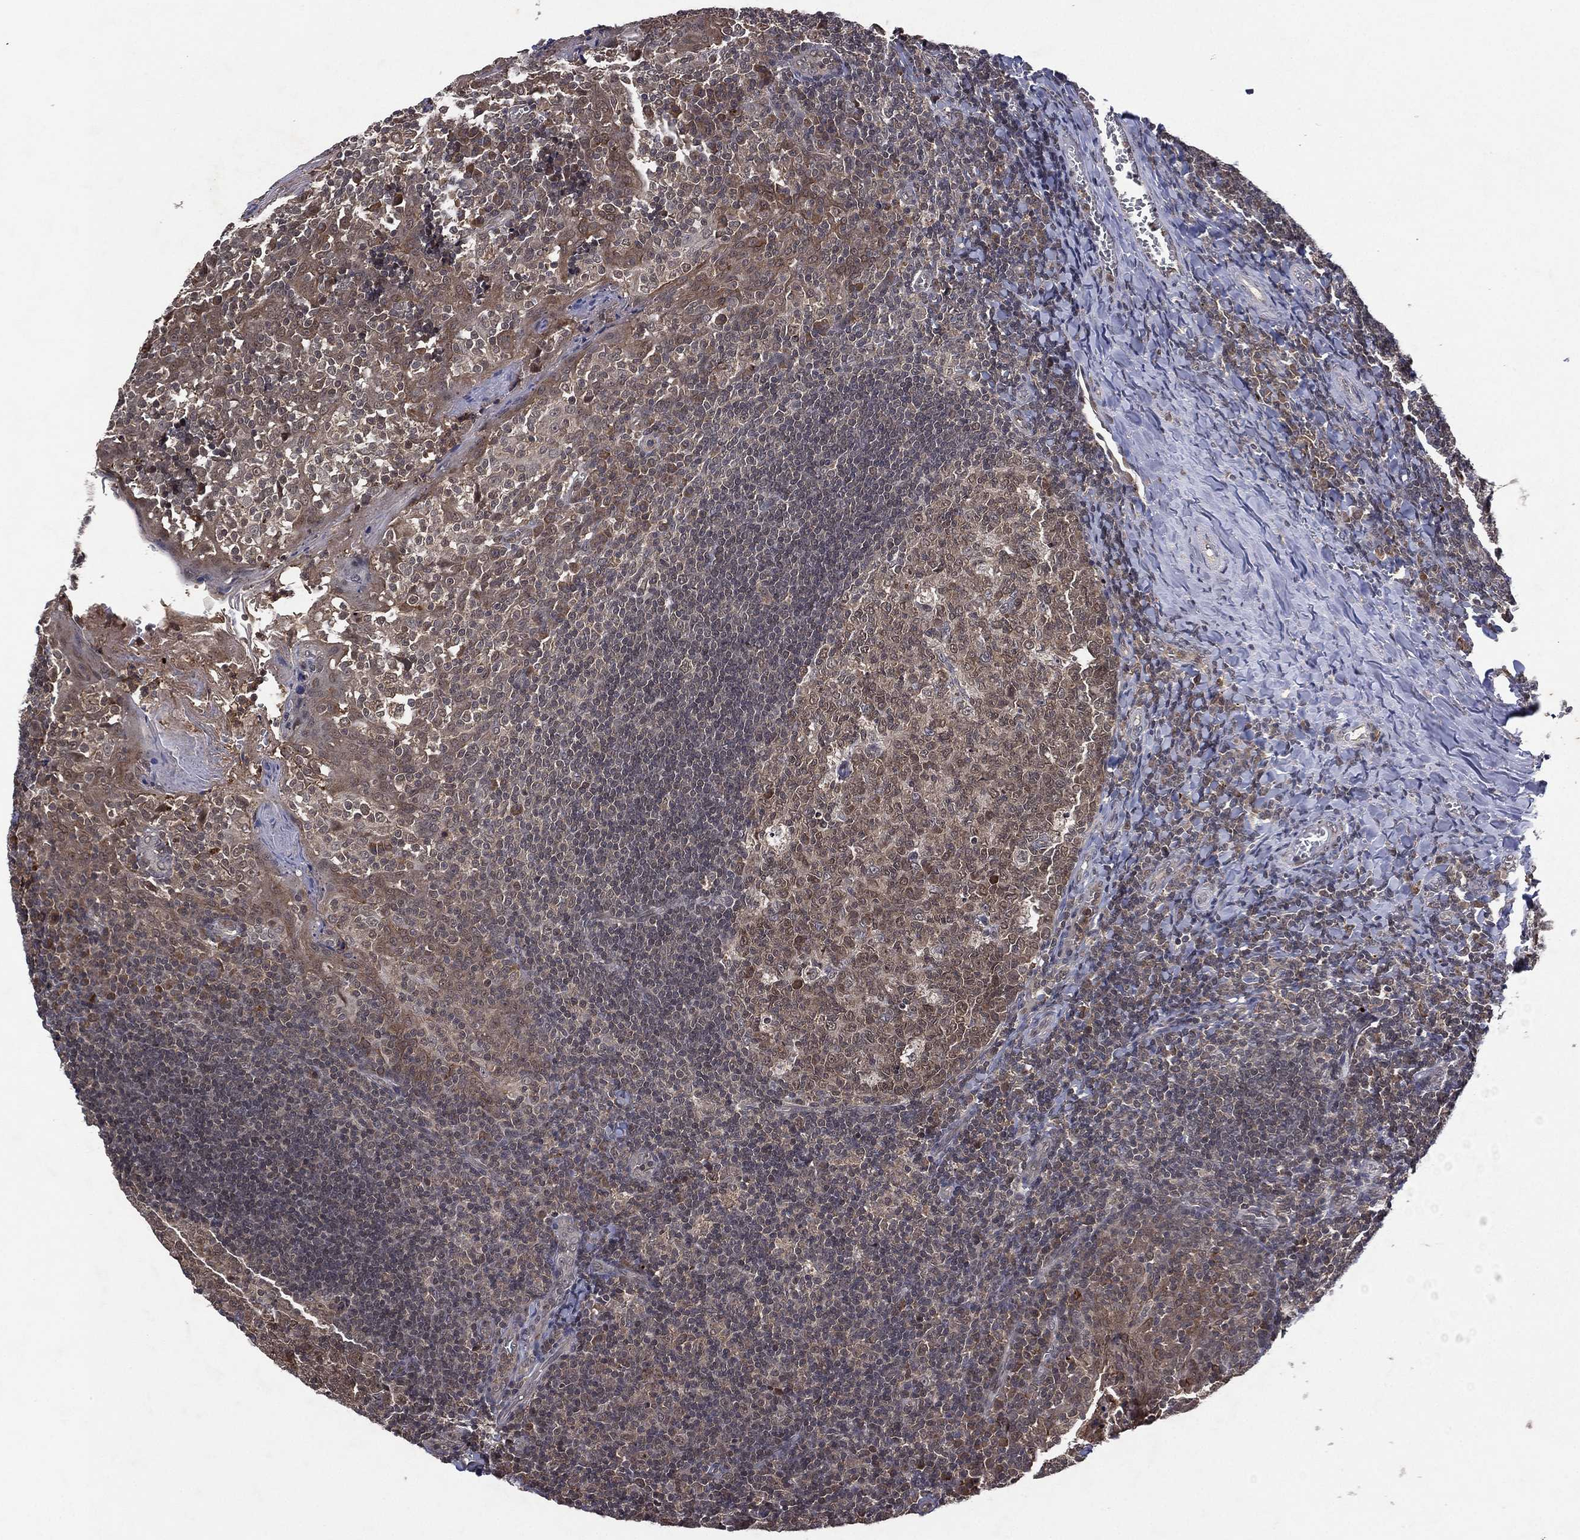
{"staining": {"intensity": "moderate", "quantity": "<25%", "location": "cytoplasmic/membranous"}, "tissue": "tonsil", "cell_type": "Germinal center cells", "image_type": "normal", "snomed": [{"axis": "morphology", "description": "Normal tissue, NOS"}, {"axis": "topography", "description": "Tonsil"}], "caption": "DAB (3,3'-diaminobenzidine) immunohistochemical staining of unremarkable human tonsil reveals moderate cytoplasmic/membranous protein staining in approximately <25% of germinal center cells.", "gene": "ATG4B", "patient": {"sex": "female", "age": 13}}